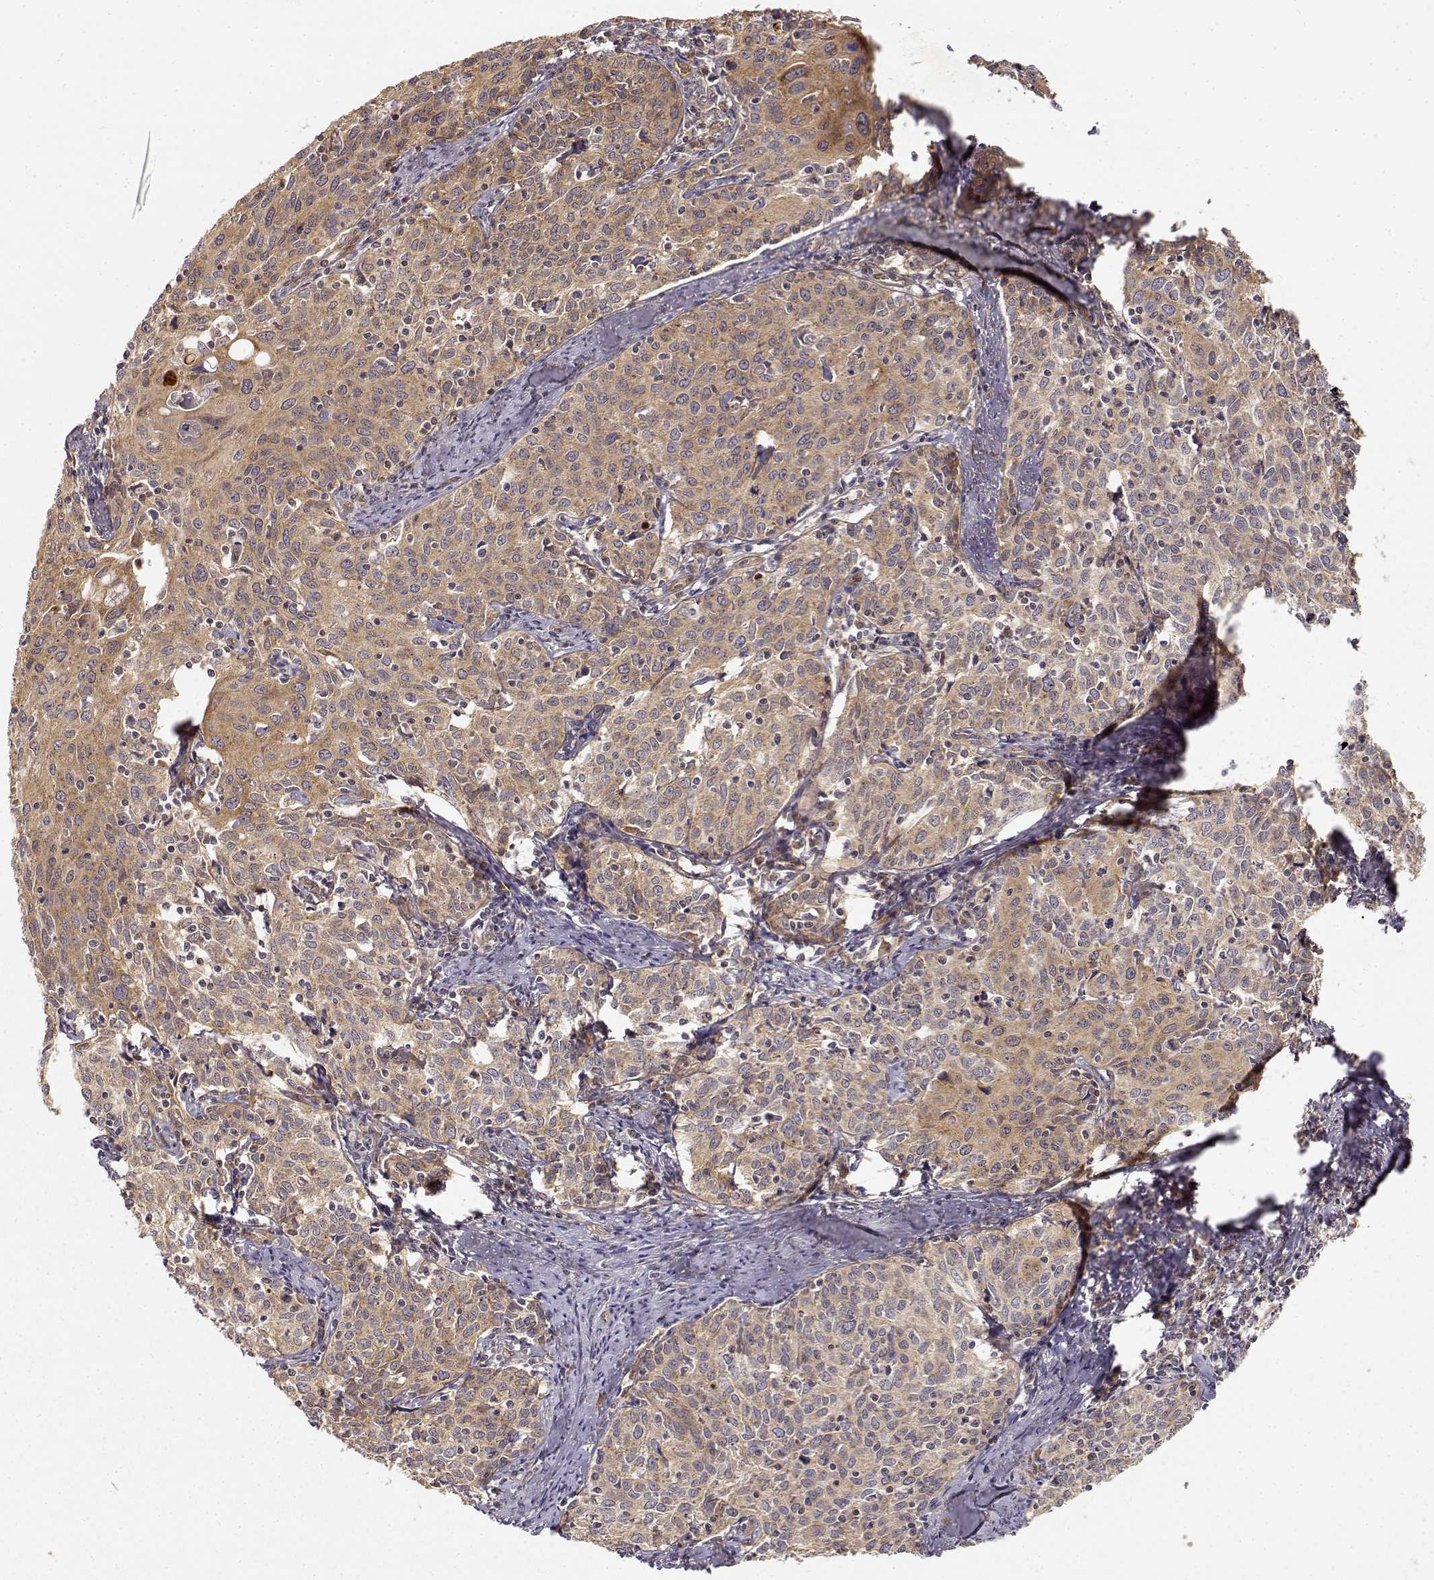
{"staining": {"intensity": "moderate", "quantity": ">75%", "location": "cytoplasmic/membranous"}, "tissue": "cervical cancer", "cell_type": "Tumor cells", "image_type": "cancer", "snomed": [{"axis": "morphology", "description": "Squamous cell carcinoma, NOS"}, {"axis": "topography", "description": "Cervix"}], "caption": "Cervical cancer stained for a protein (brown) demonstrates moderate cytoplasmic/membranous positive expression in approximately >75% of tumor cells.", "gene": "CDK5RAP2", "patient": {"sex": "female", "age": 62}}